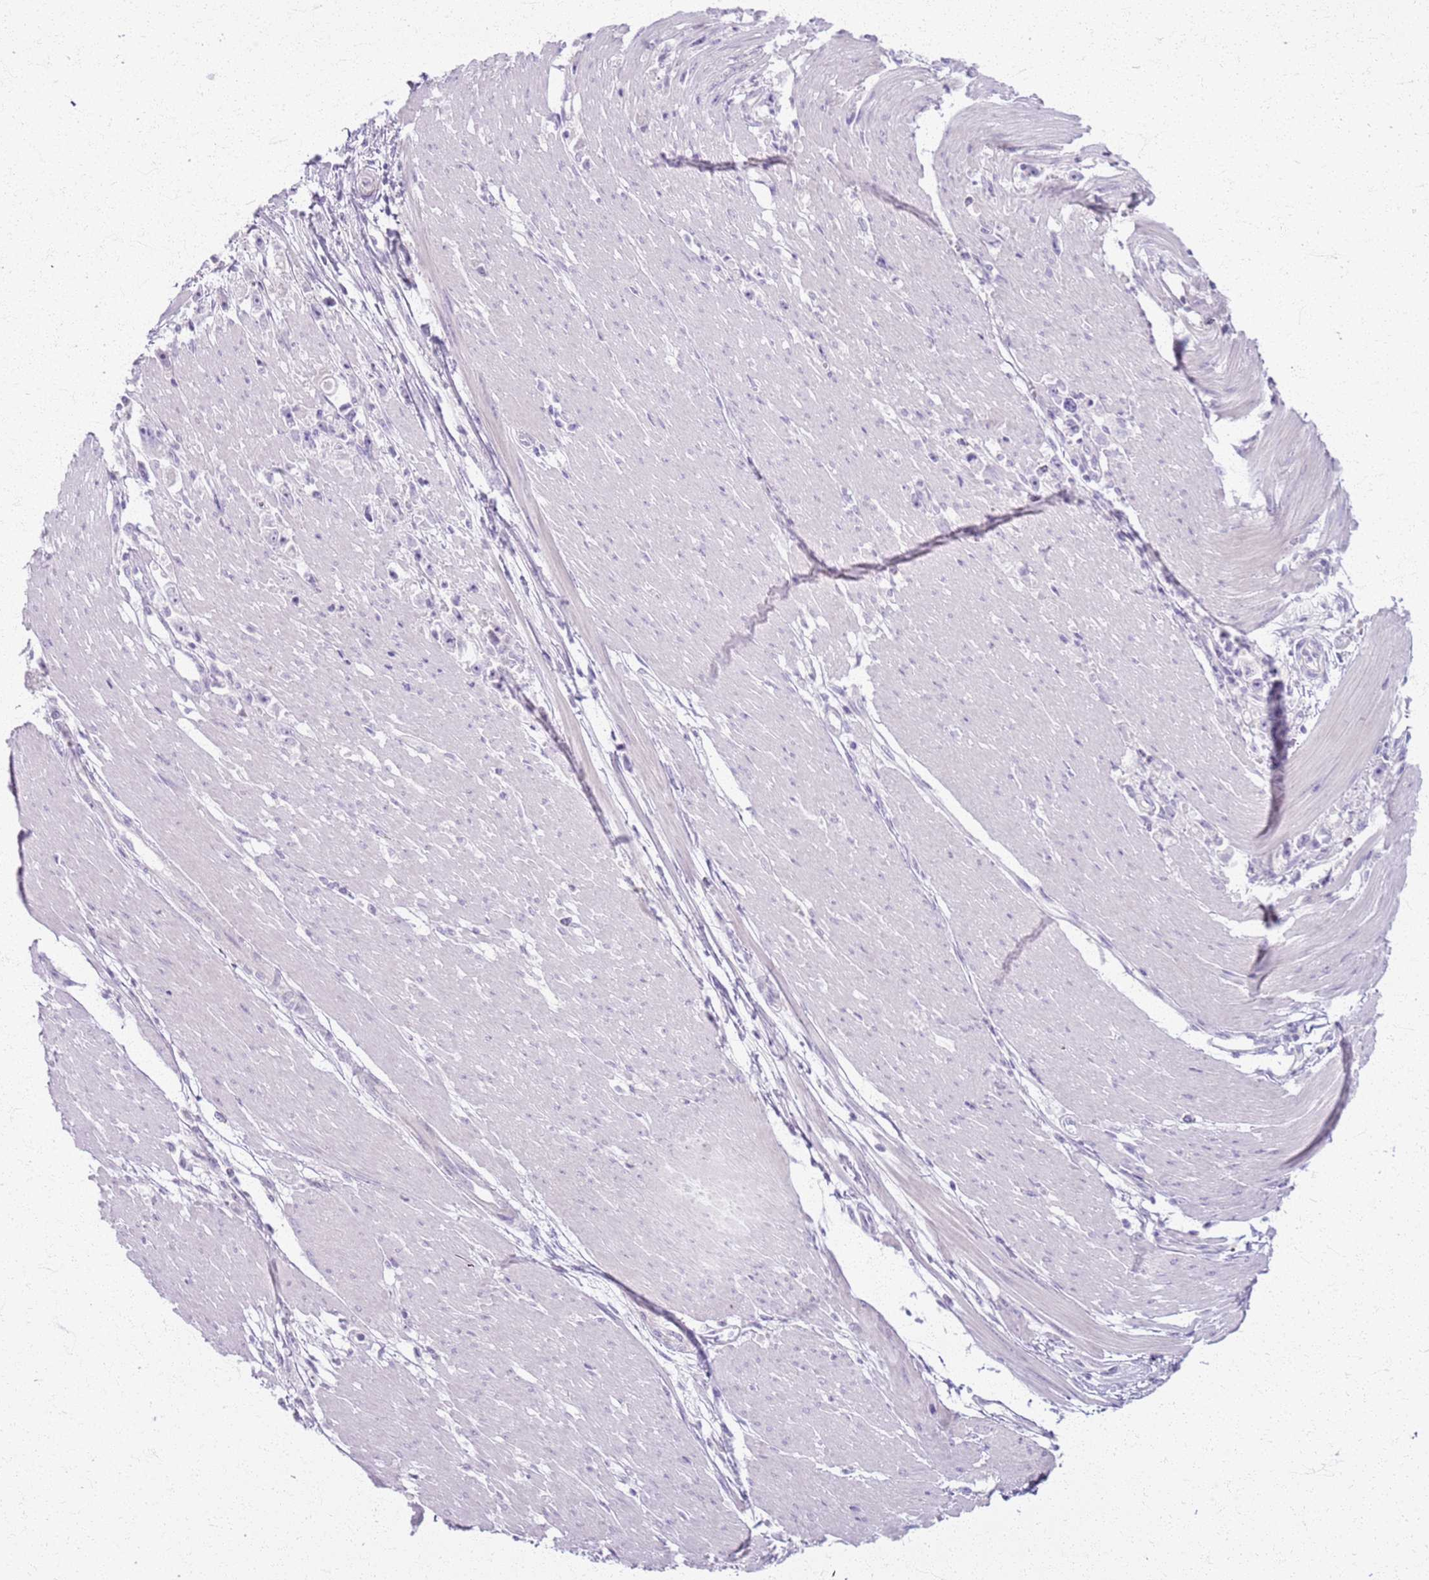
{"staining": {"intensity": "negative", "quantity": "none", "location": "none"}, "tissue": "stomach cancer", "cell_type": "Tumor cells", "image_type": "cancer", "snomed": [{"axis": "morphology", "description": "Adenocarcinoma, NOS"}, {"axis": "topography", "description": "Stomach"}], "caption": "Image shows no protein positivity in tumor cells of stomach cancer (adenocarcinoma) tissue.", "gene": "CSRP3", "patient": {"sex": "female", "age": 59}}